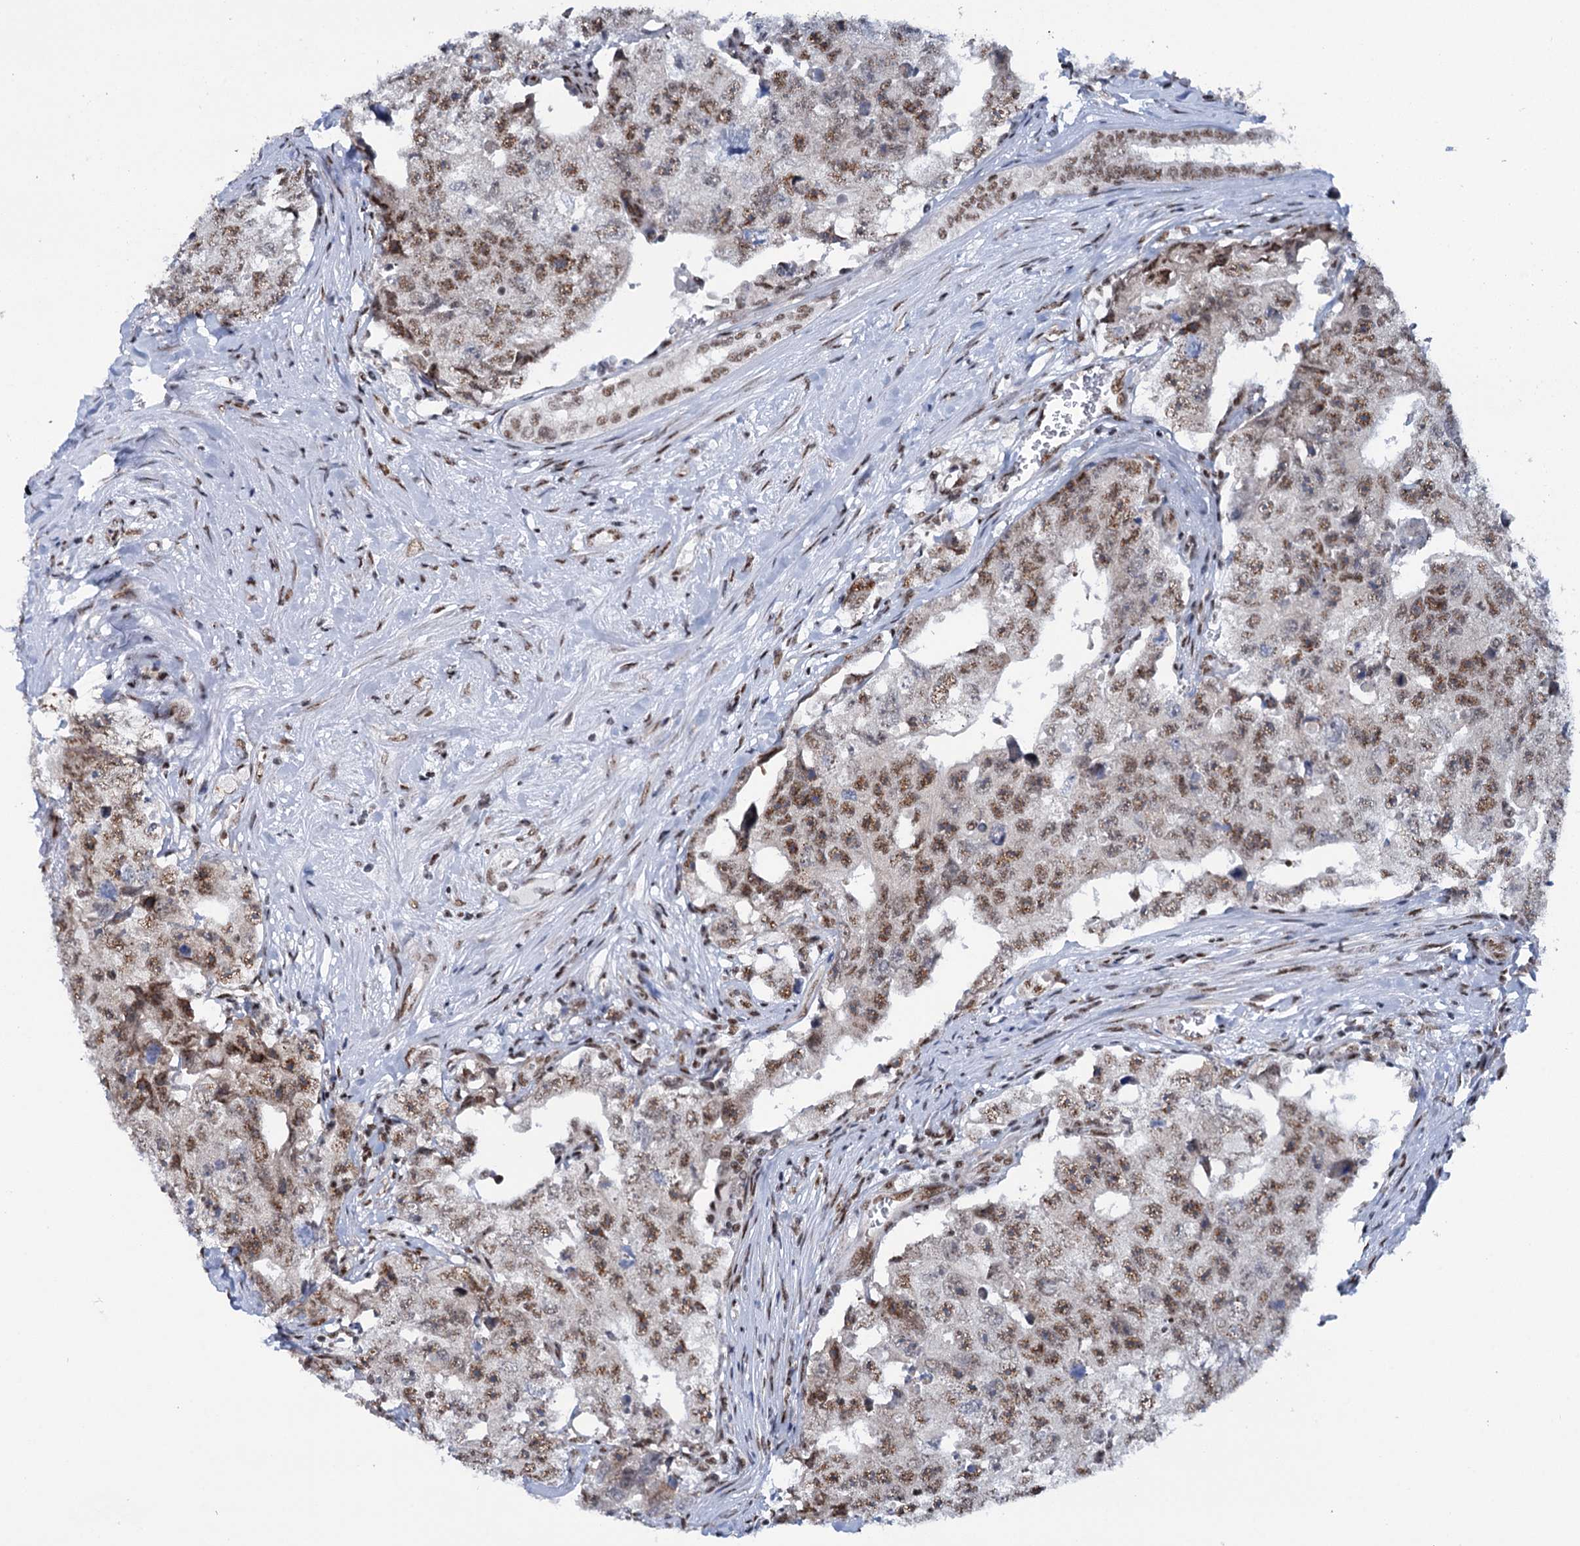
{"staining": {"intensity": "moderate", "quantity": "25%-75%", "location": "nuclear"}, "tissue": "testis cancer", "cell_type": "Tumor cells", "image_type": "cancer", "snomed": [{"axis": "morphology", "description": "Carcinoma, Embryonal, NOS"}, {"axis": "topography", "description": "Testis"}], "caption": "Moderate nuclear staining is identified in approximately 25%-75% of tumor cells in testis embryonal carcinoma. Using DAB (brown) and hematoxylin (blue) stains, captured at high magnification using brightfield microscopy.", "gene": "SREK1", "patient": {"sex": "male", "age": 17}}